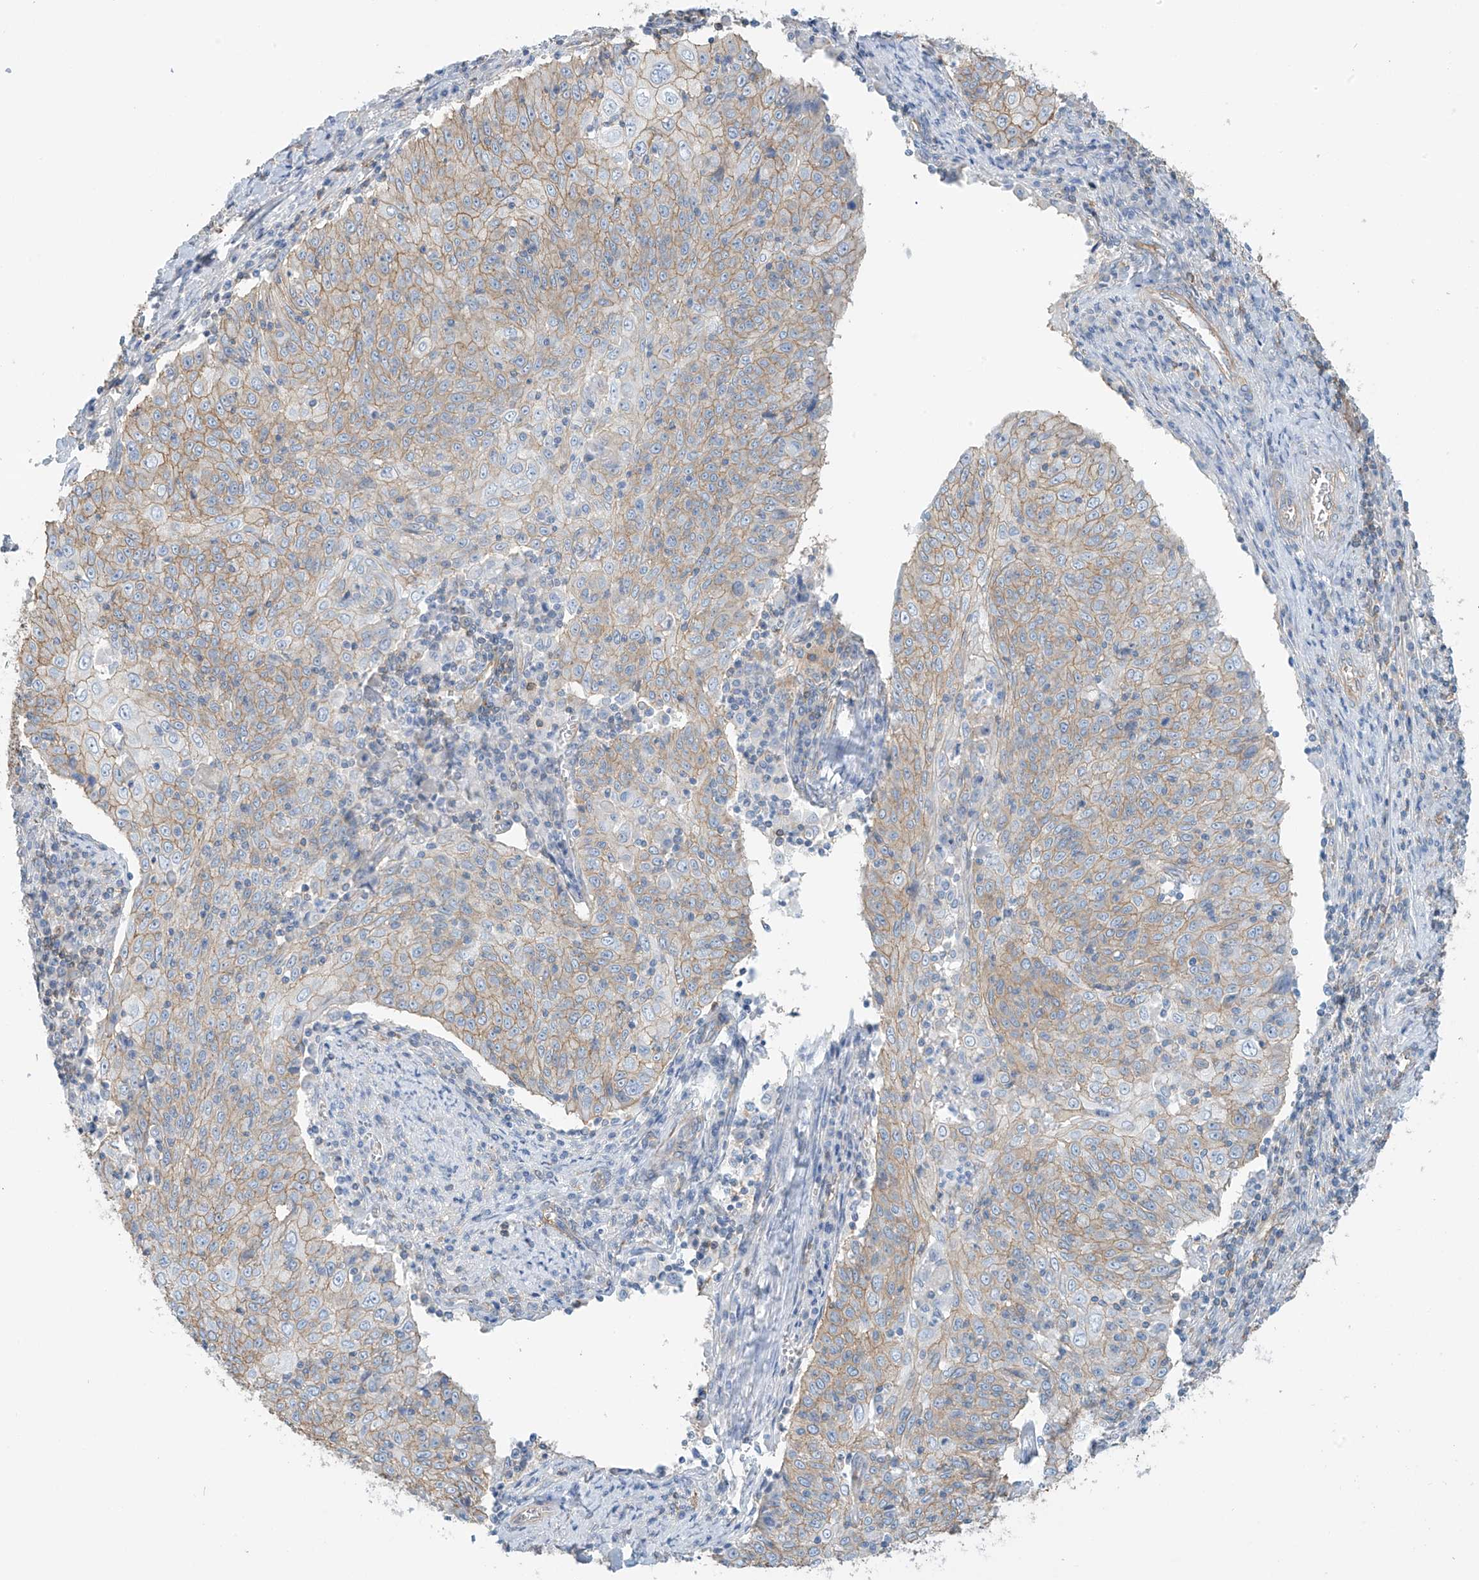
{"staining": {"intensity": "weak", "quantity": ">75%", "location": "cytoplasmic/membranous"}, "tissue": "cervical cancer", "cell_type": "Tumor cells", "image_type": "cancer", "snomed": [{"axis": "morphology", "description": "Squamous cell carcinoma, NOS"}, {"axis": "topography", "description": "Cervix"}], "caption": "Immunohistochemical staining of human cervical squamous cell carcinoma demonstrates low levels of weak cytoplasmic/membranous positivity in approximately >75% of tumor cells.", "gene": "ZNF846", "patient": {"sex": "female", "age": 48}}